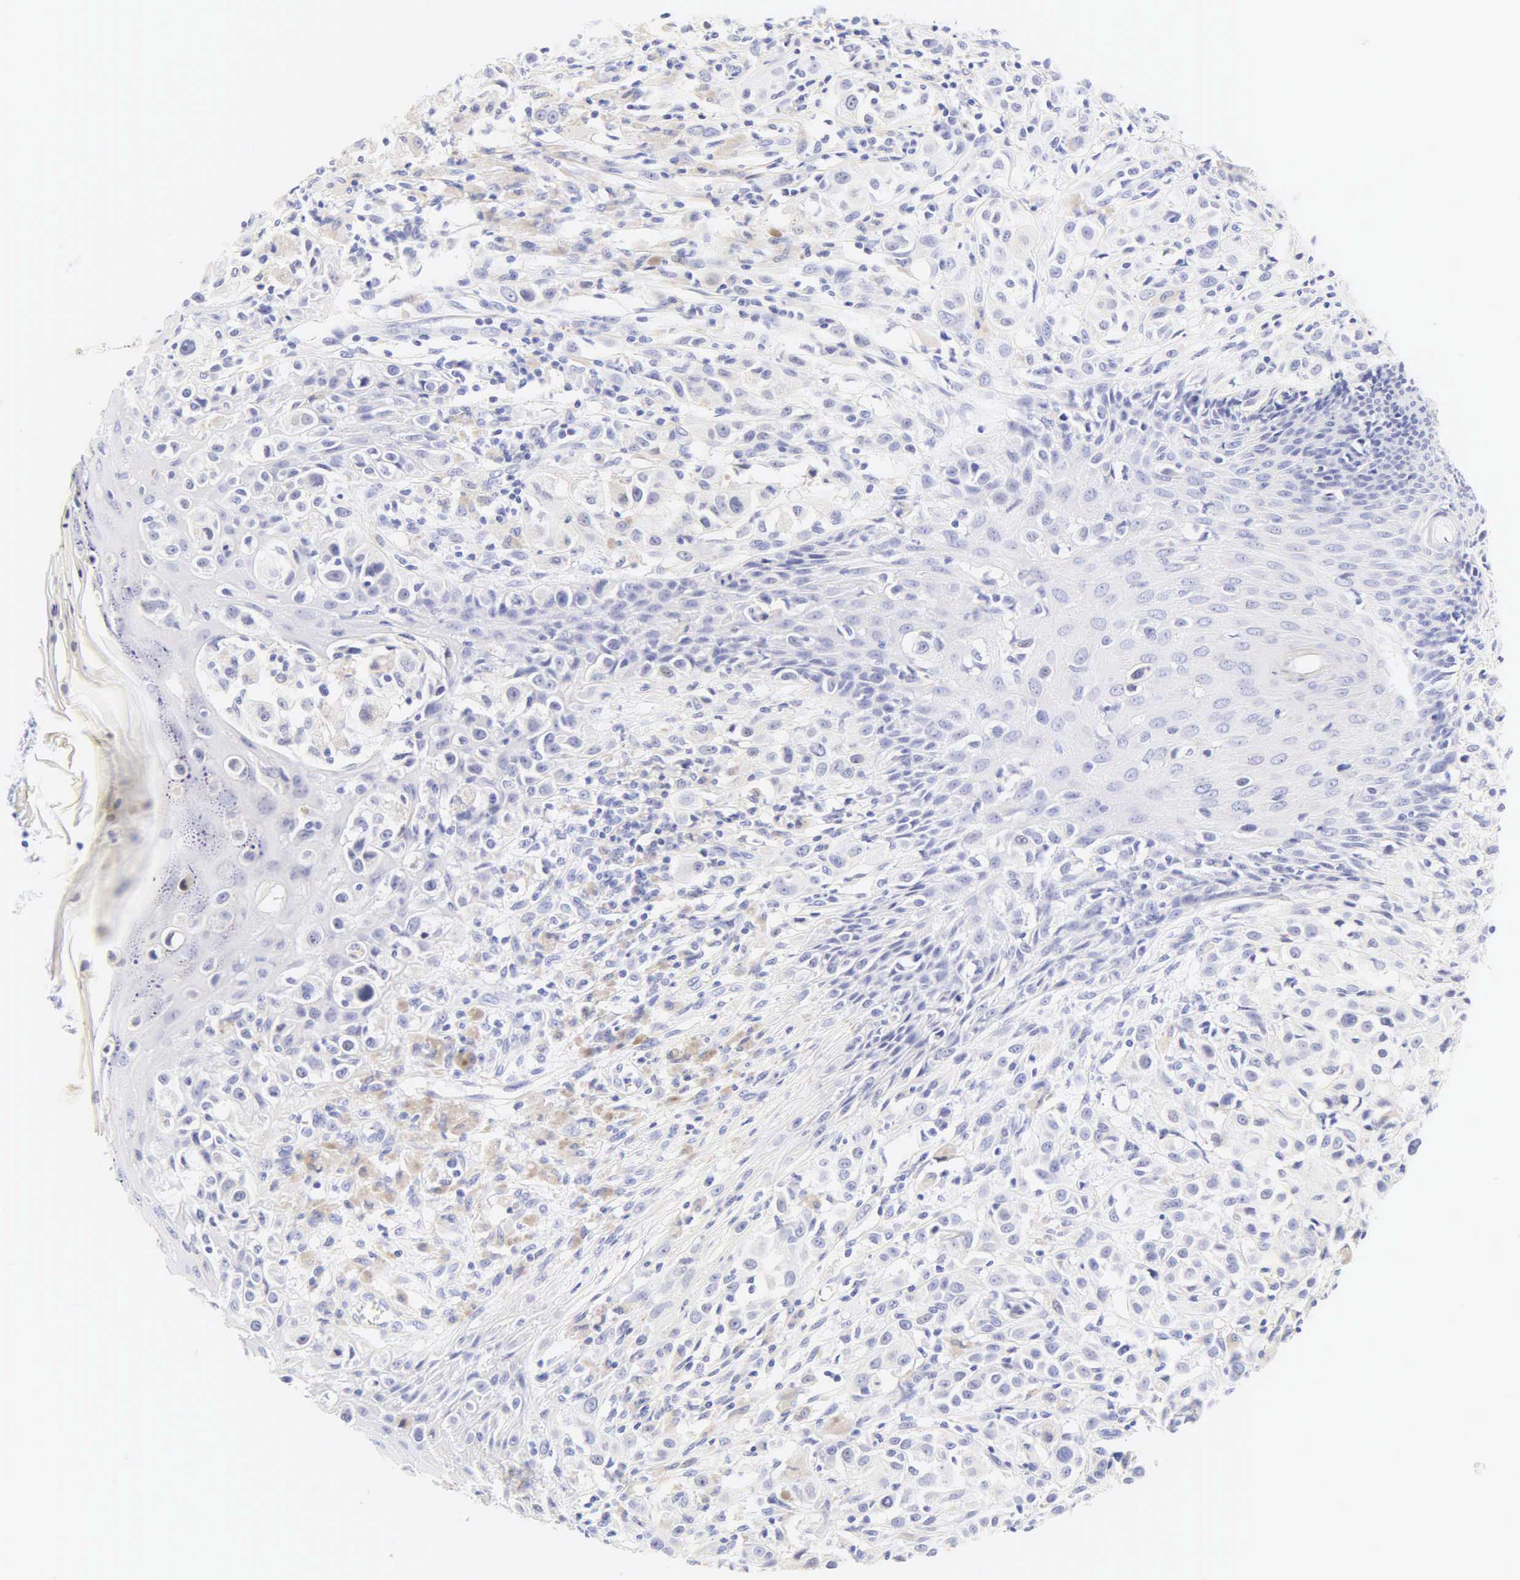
{"staining": {"intensity": "negative", "quantity": "none", "location": "none"}, "tissue": "melanoma", "cell_type": "Tumor cells", "image_type": "cancer", "snomed": [{"axis": "morphology", "description": "Malignant melanoma, NOS"}, {"axis": "topography", "description": "Skin"}], "caption": "This is an immunohistochemistry (IHC) micrograph of human melanoma. There is no positivity in tumor cells.", "gene": "CALD1", "patient": {"sex": "female", "age": 52}}